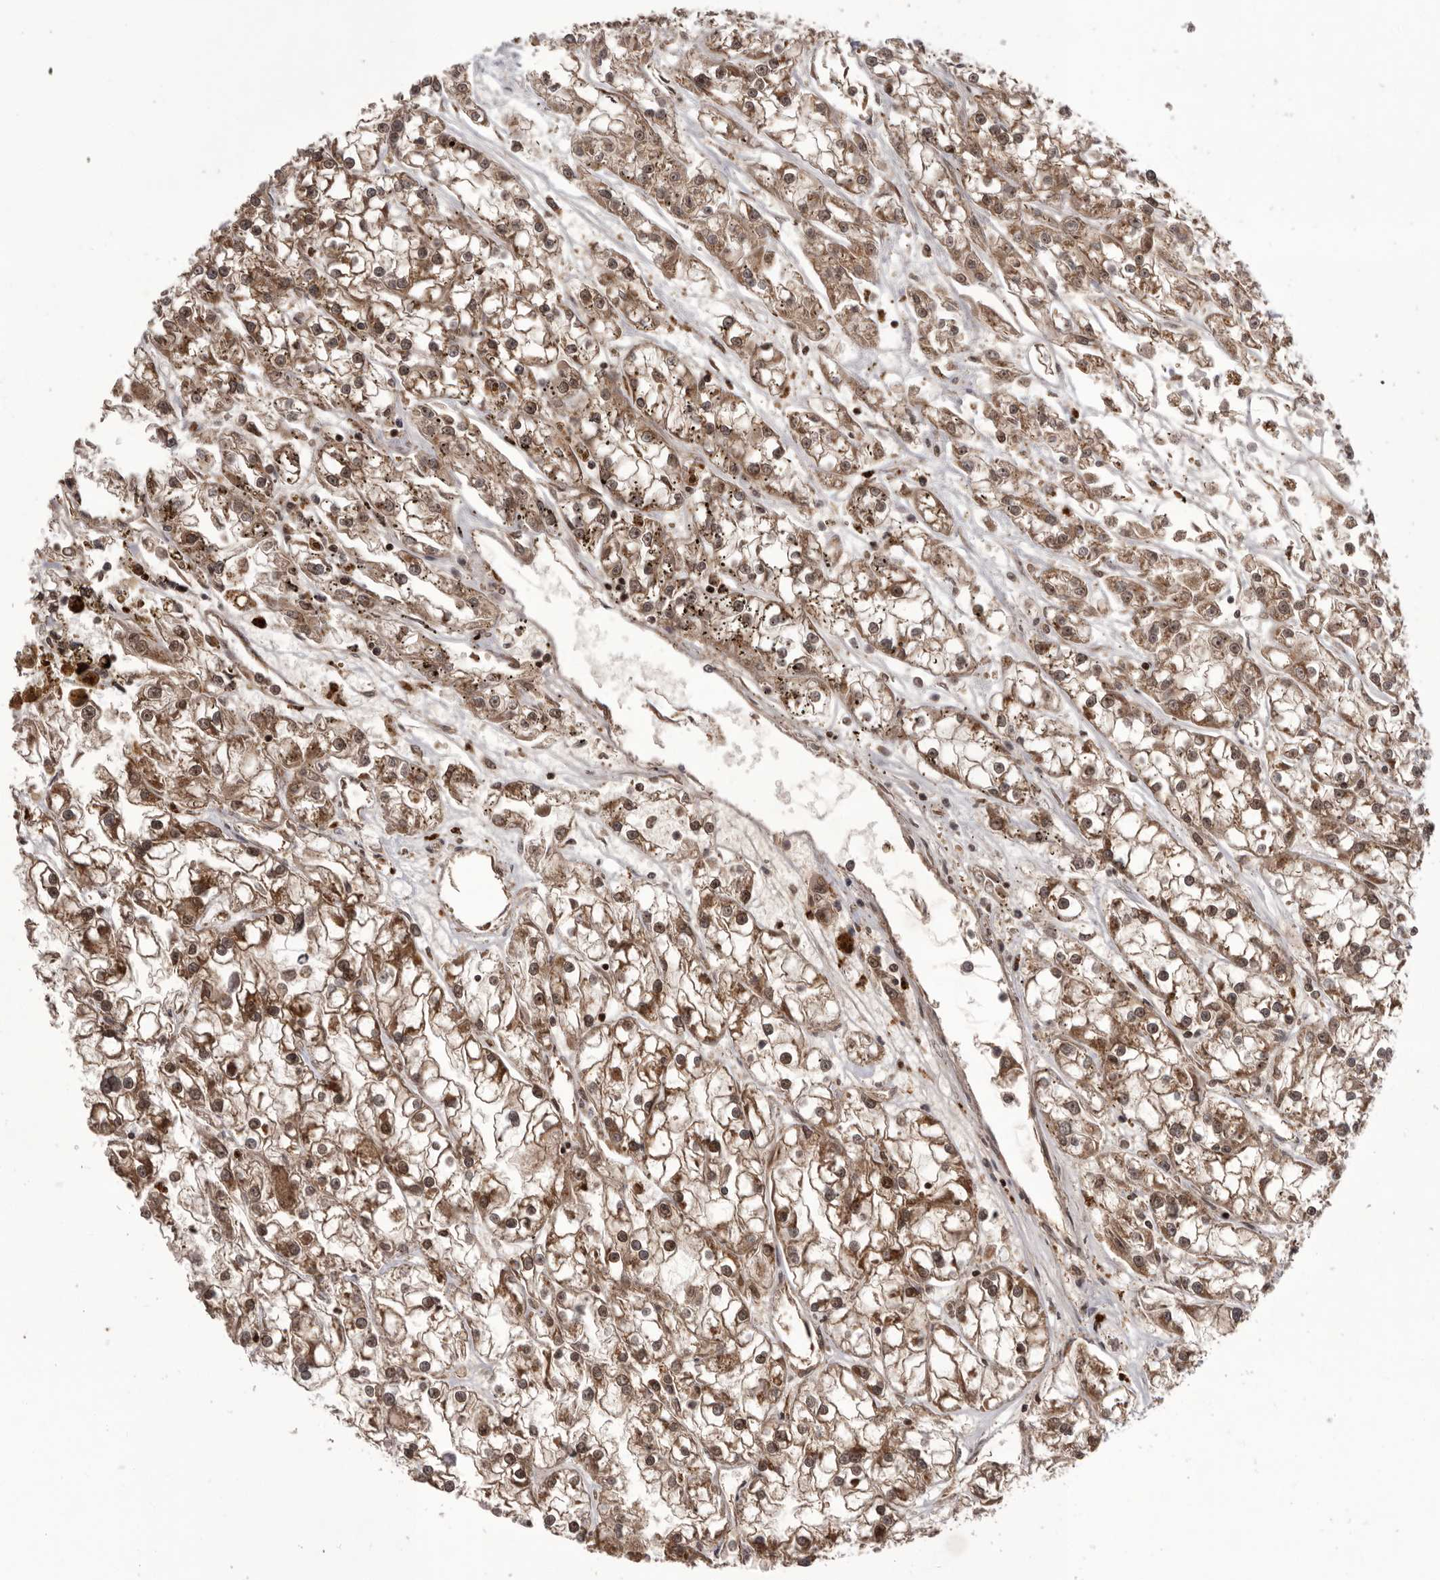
{"staining": {"intensity": "moderate", "quantity": ">75%", "location": "cytoplasmic/membranous,nuclear"}, "tissue": "renal cancer", "cell_type": "Tumor cells", "image_type": "cancer", "snomed": [{"axis": "morphology", "description": "Adenocarcinoma, NOS"}, {"axis": "topography", "description": "Kidney"}], "caption": "Moderate cytoplasmic/membranous and nuclear staining for a protein is seen in approximately >75% of tumor cells of renal cancer (adenocarcinoma) using IHC.", "gene": "DHDDS", "patient": {"sex": "female", "age": 52}}